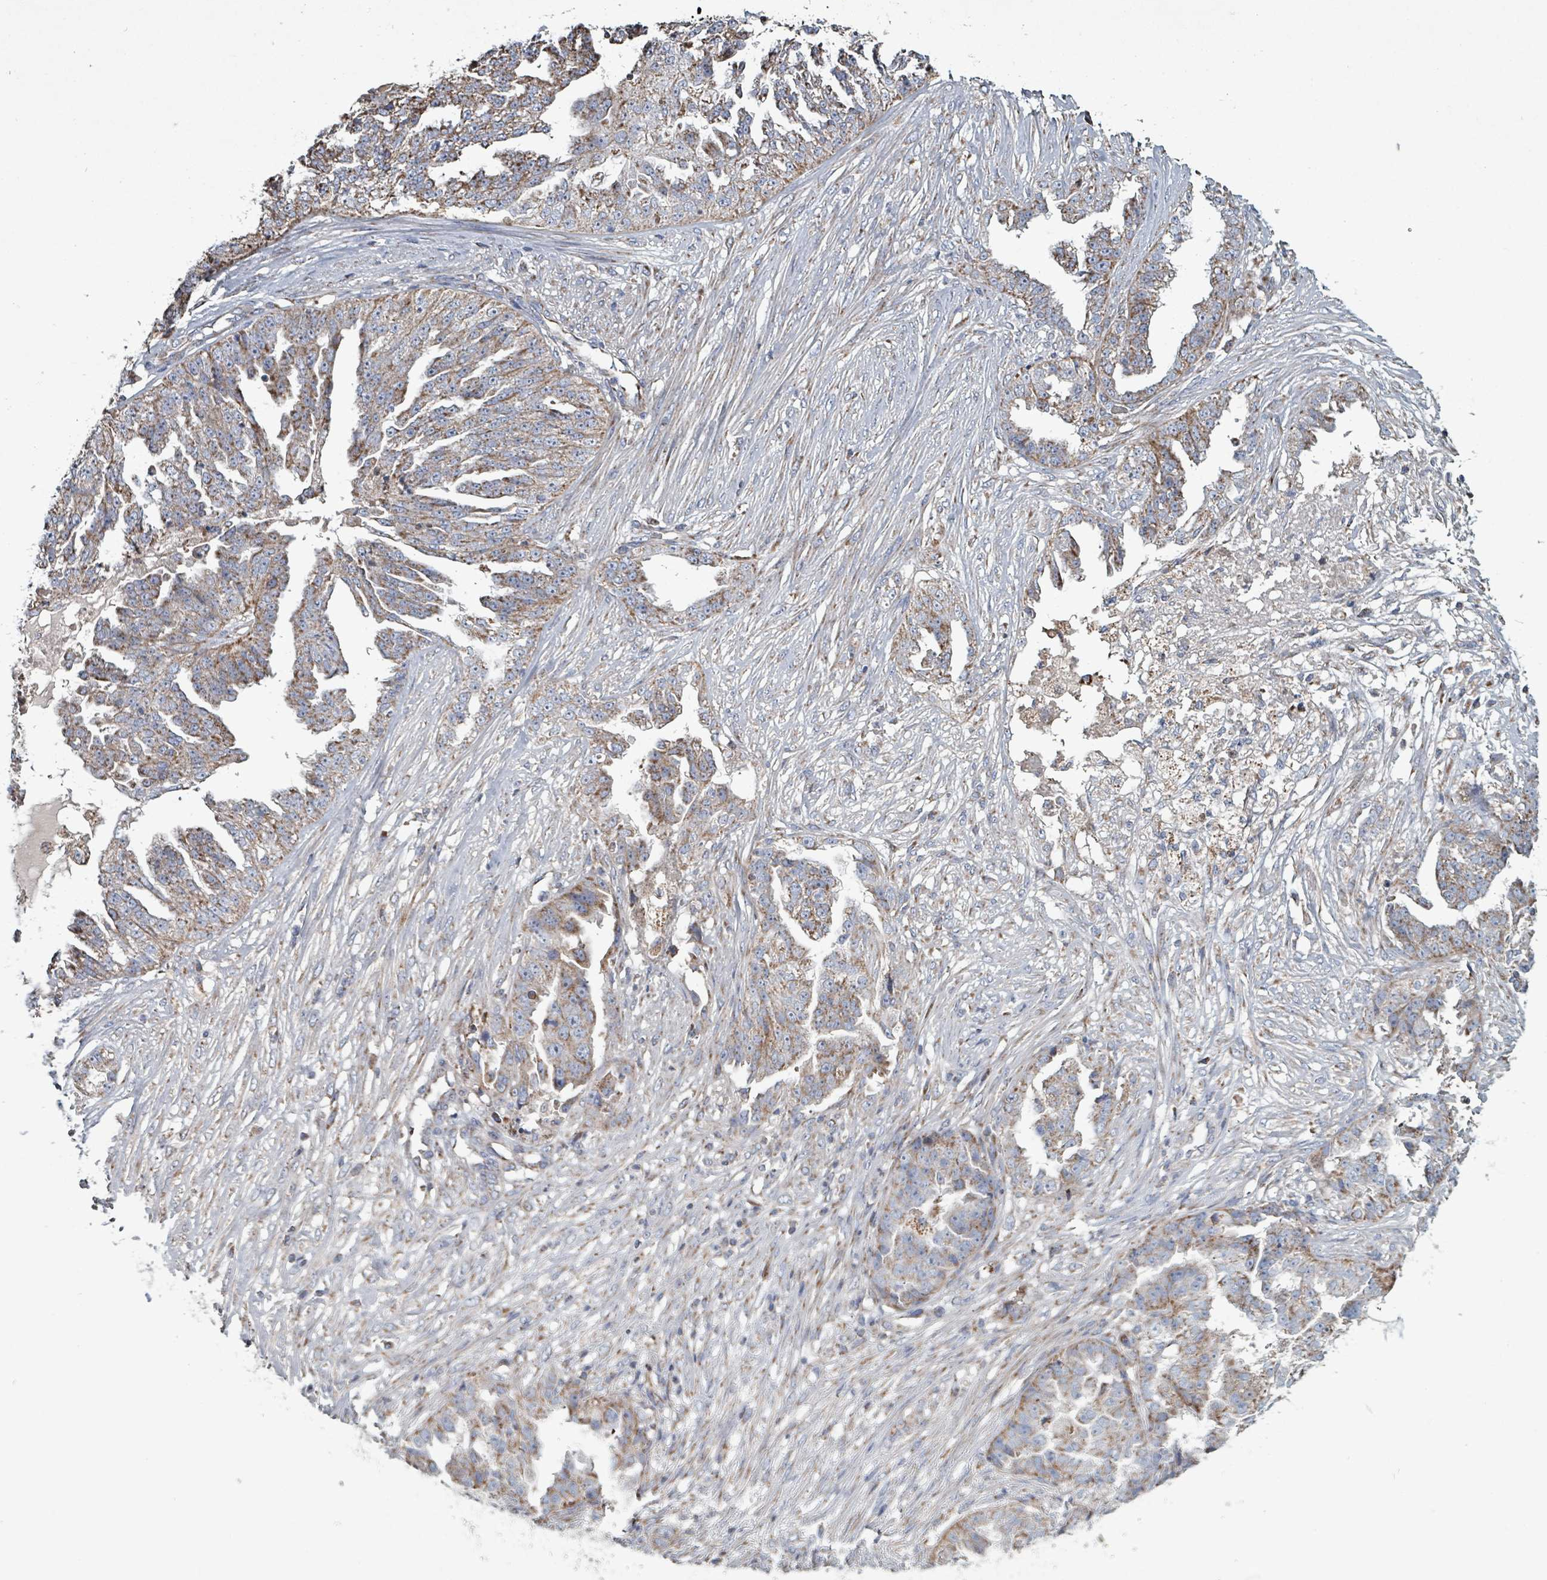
{"staining": {"intensity": "moderate", "quantity": ">75%", "location": "cytoplasmic/membranous"}, "tissue": "ovarian cancer", "cell_type": "Tumor cells", "image_type": "cancer", "snomed": [{"axis": "morphology", "description": "Cystadenocarcinoma, serous, NOS"}, {"axis": "topography", "description": "Ovary"}], "caption": "This histopathology image shows serous cystadenocarcinoma (ovarian) stained with IHC to label a protein in brown. The cytoplasmic/membranous of tumor cells show moderate positivity for the protein. Nuclei are counter-stained blue.", "gene": "ABHD18", "patient": {"sex": "female", "age": 58}}